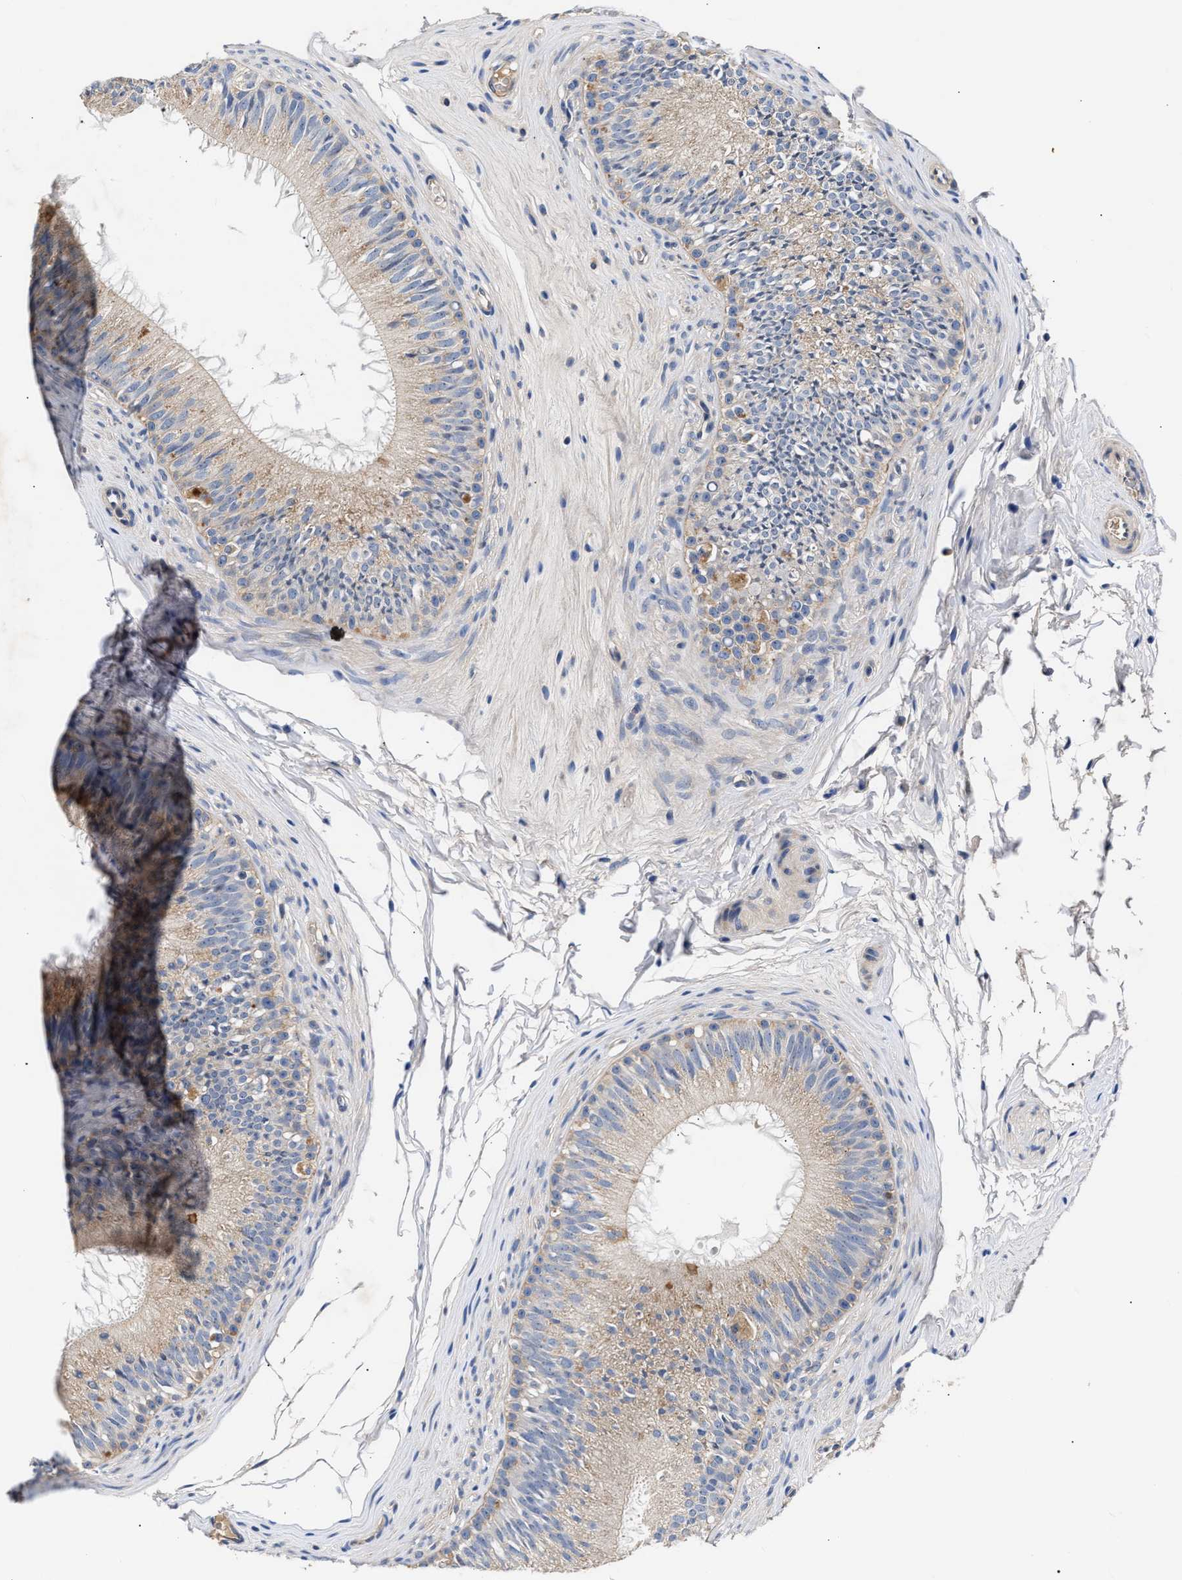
{"staining": {"intensity": "weak", "quantity": "25%-75%", "location": "cytoplasmic/membranous"}, "tissue": "epididymis", "cell_type": "Glandular cells", "image_type": "normal", "snomed": [{"axis": "morphology", "description": "Normal tissue, NOS"}, {"axis": "topography", "description": "Testis"}, {"axis": "topography", "description": "Epididymis"}], "caption": "About 25%-75% of glandular cells in unremarkable epididymis display weak cytoplasmic/membranous protein positivity as visualized by brown immunohistochemical staining.", "gene": "CCDC146", "patient": {"sex": "male", "age": 36}}